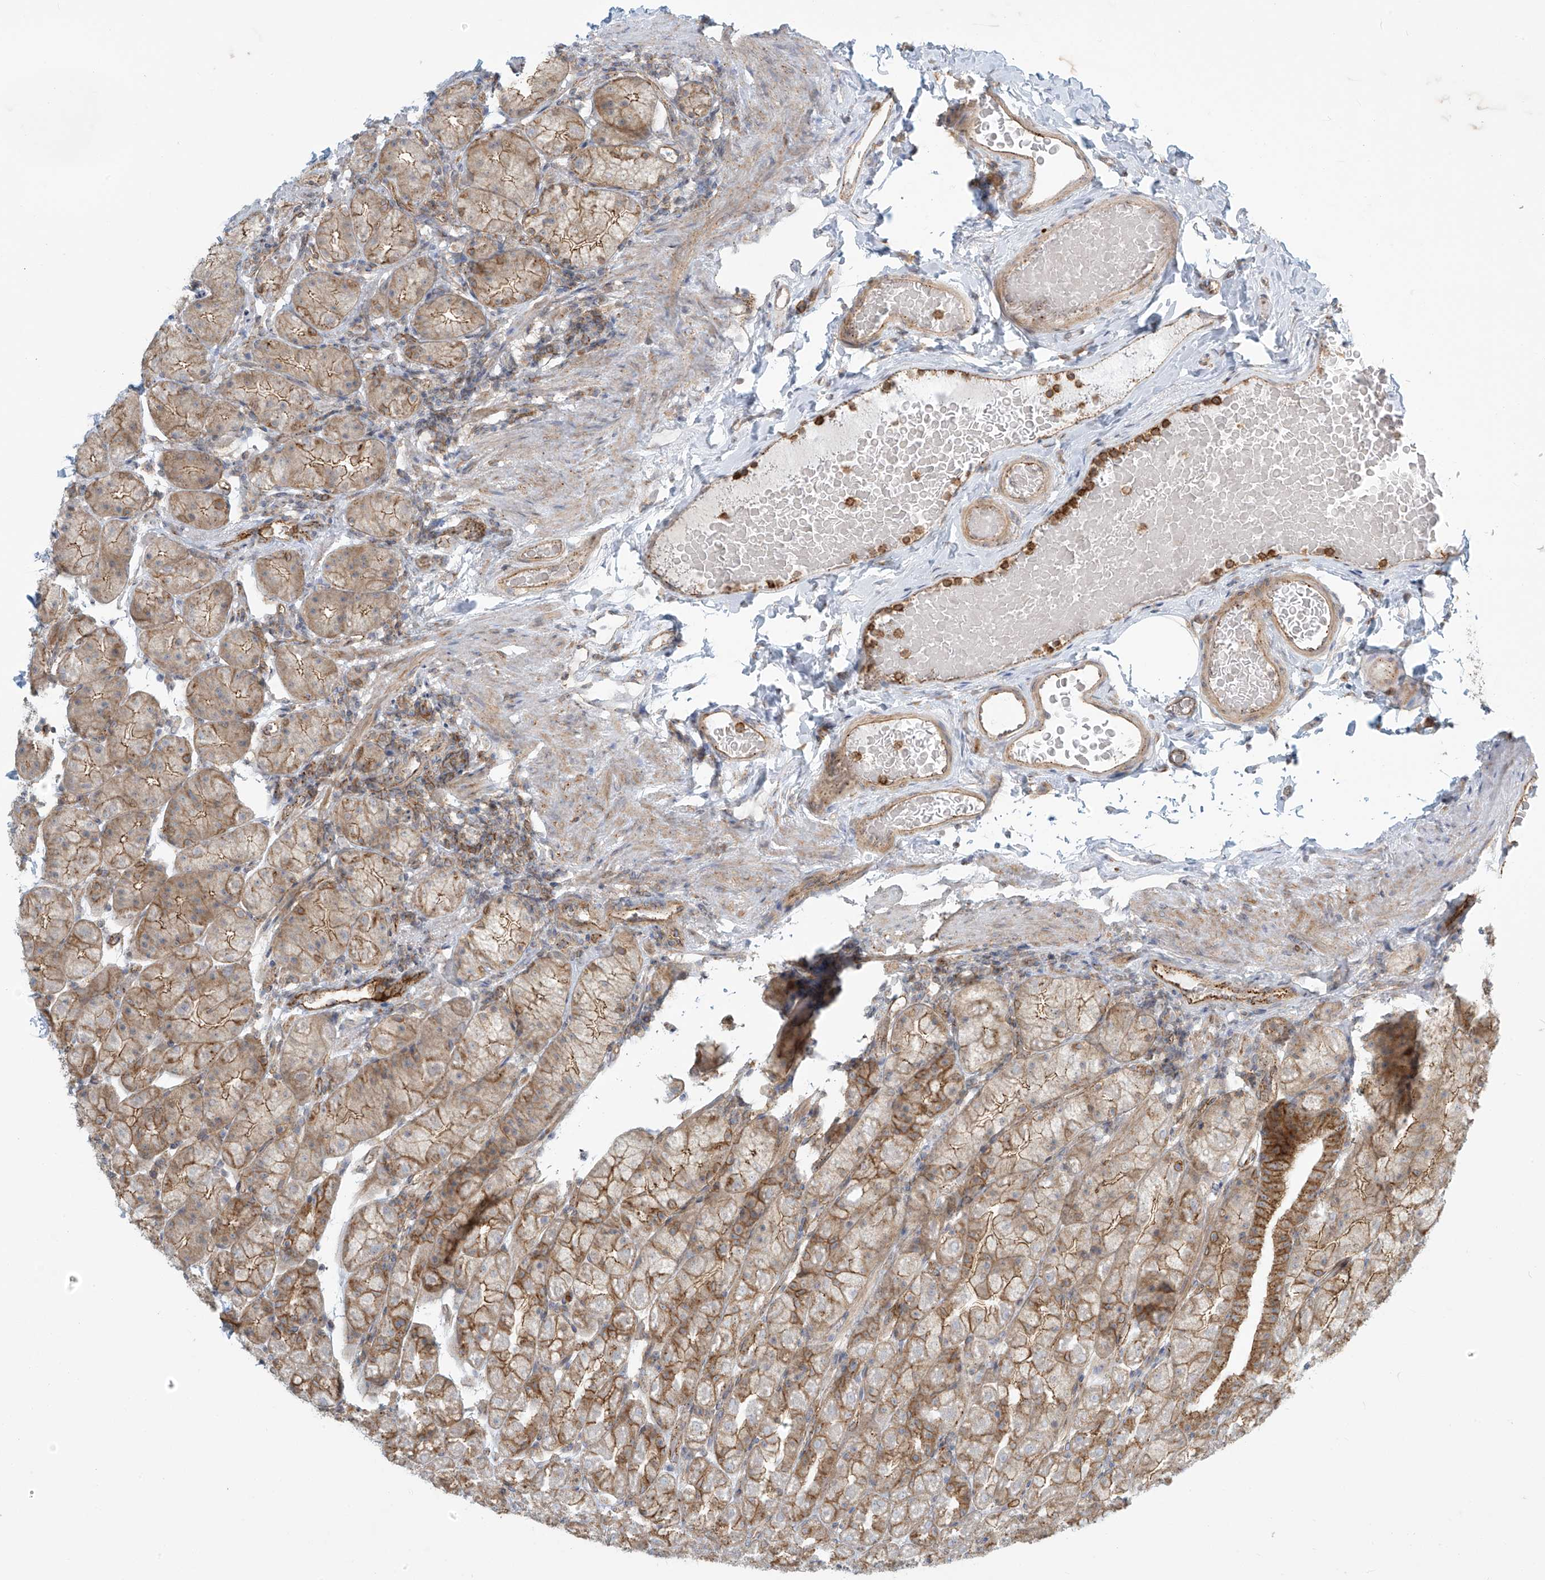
{"staining": {"intensity": "moderate", "quantity": ">75%", "location": "cytoplasmic/membranous"}, "tissue": "stomach", "cell_type": "Glandular cells", "image_type": "normal", "snomed": [{"axis": "morphology", "description": "Normal tissue, NOS"}, {"axis": "topography", "description": "Stomach, upper"}], "caption": "The histopathology image demonstrates staining of unremarkable stomach, revealing moderate cytoplasmic/membranous protein expression (brown color) within glandular cells. The staining is performed using DAB brown chromogen to label protein expression. The nuclei are counter-stained blue using hematoxylin.", "gene": "LZTS3", "patient": {"sex": "male", "age": 68}}